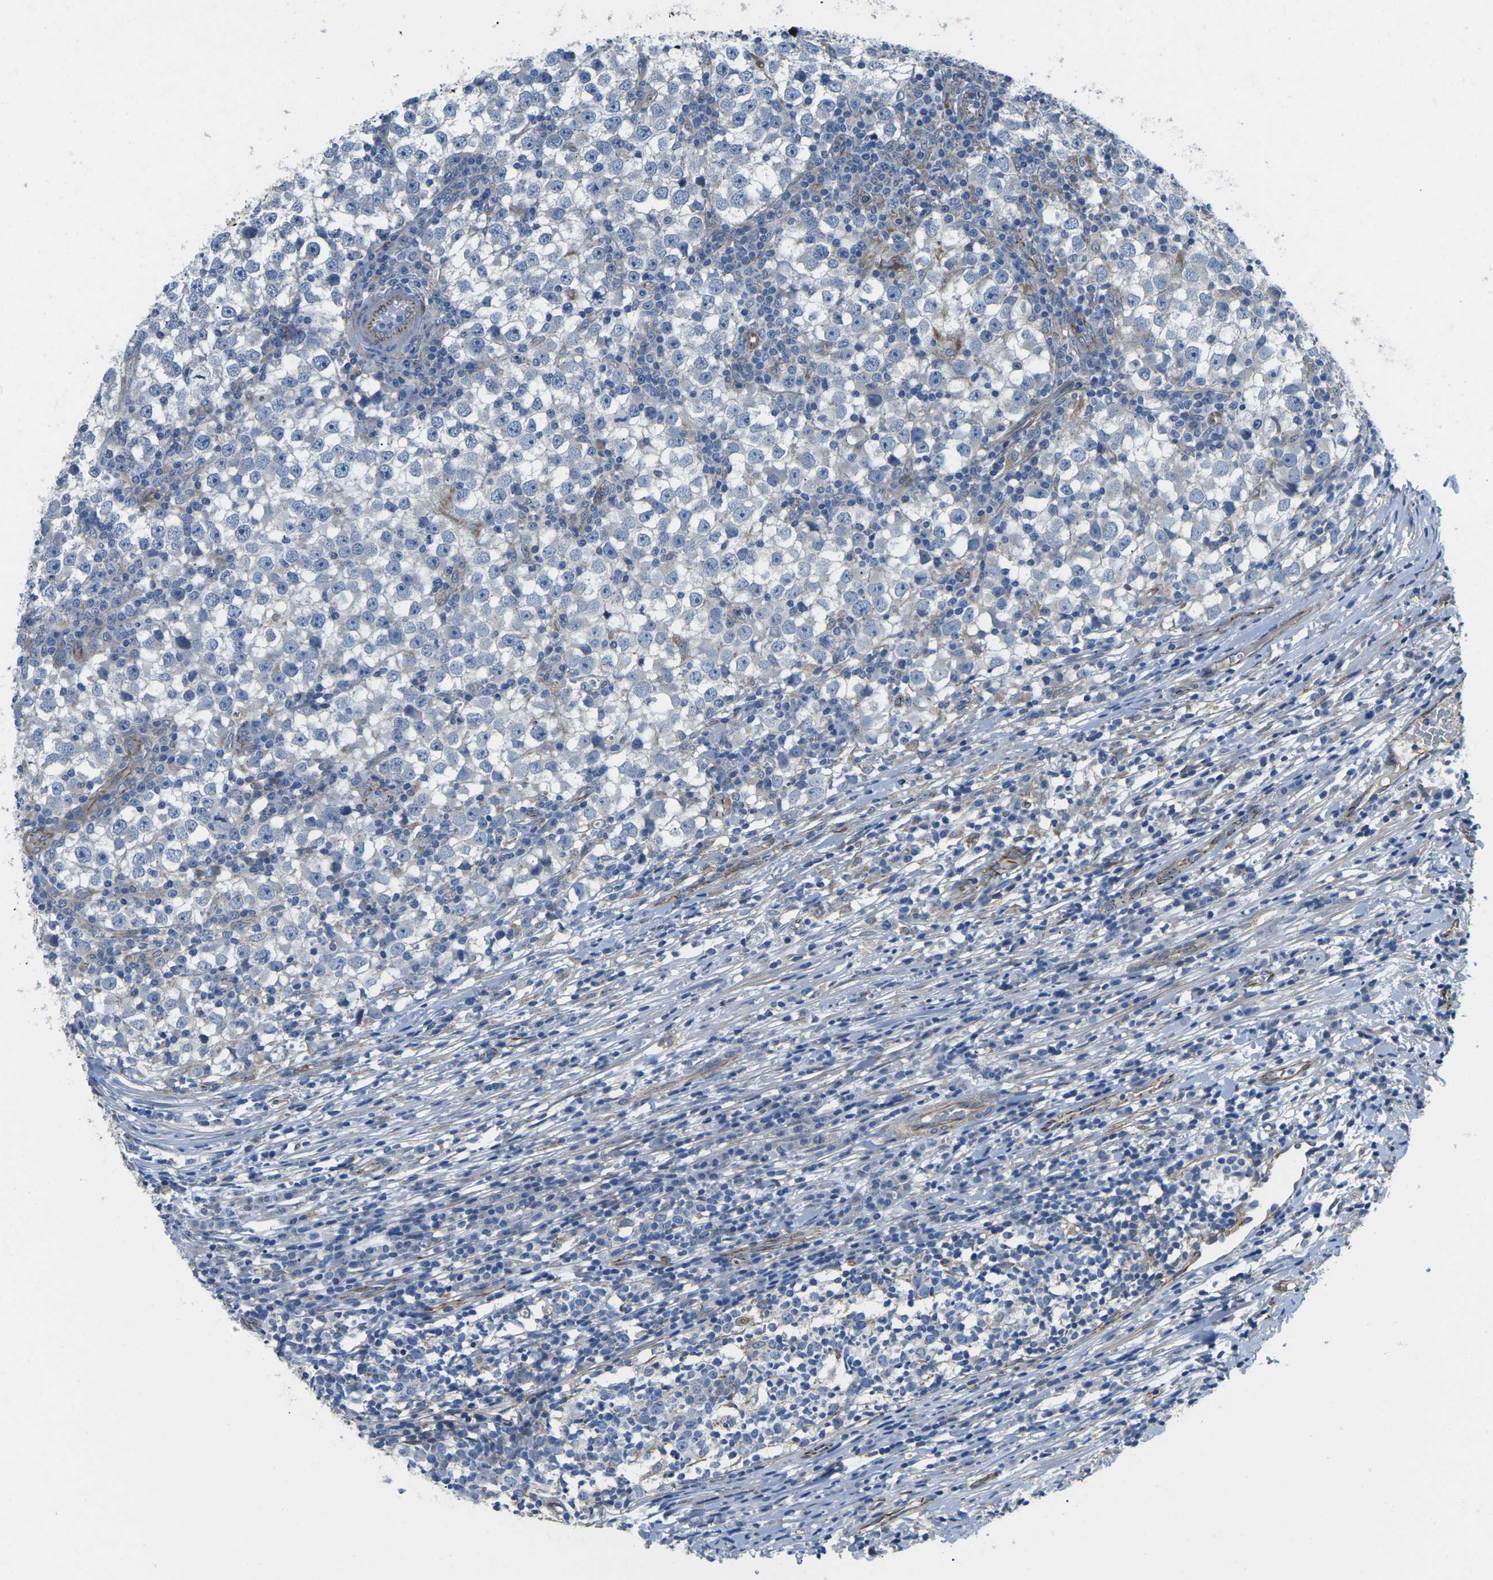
{"staining": {"intensity": "negative", "quantity": "none", "location": "none"}, "tissue": "testis cancer", "cell_type": "Tumor cells", "image_type": "cancer", "snomed": [{"axis": "morphology", "description": "Seminoma, NOS"}, {"axis": "topography", "description": "Testis"}], "caption": "Tumor cells are negative for protein expression in human testis cancer.", "gene": "CTNND1", "patient": {"sex": "male", "age": 65}}